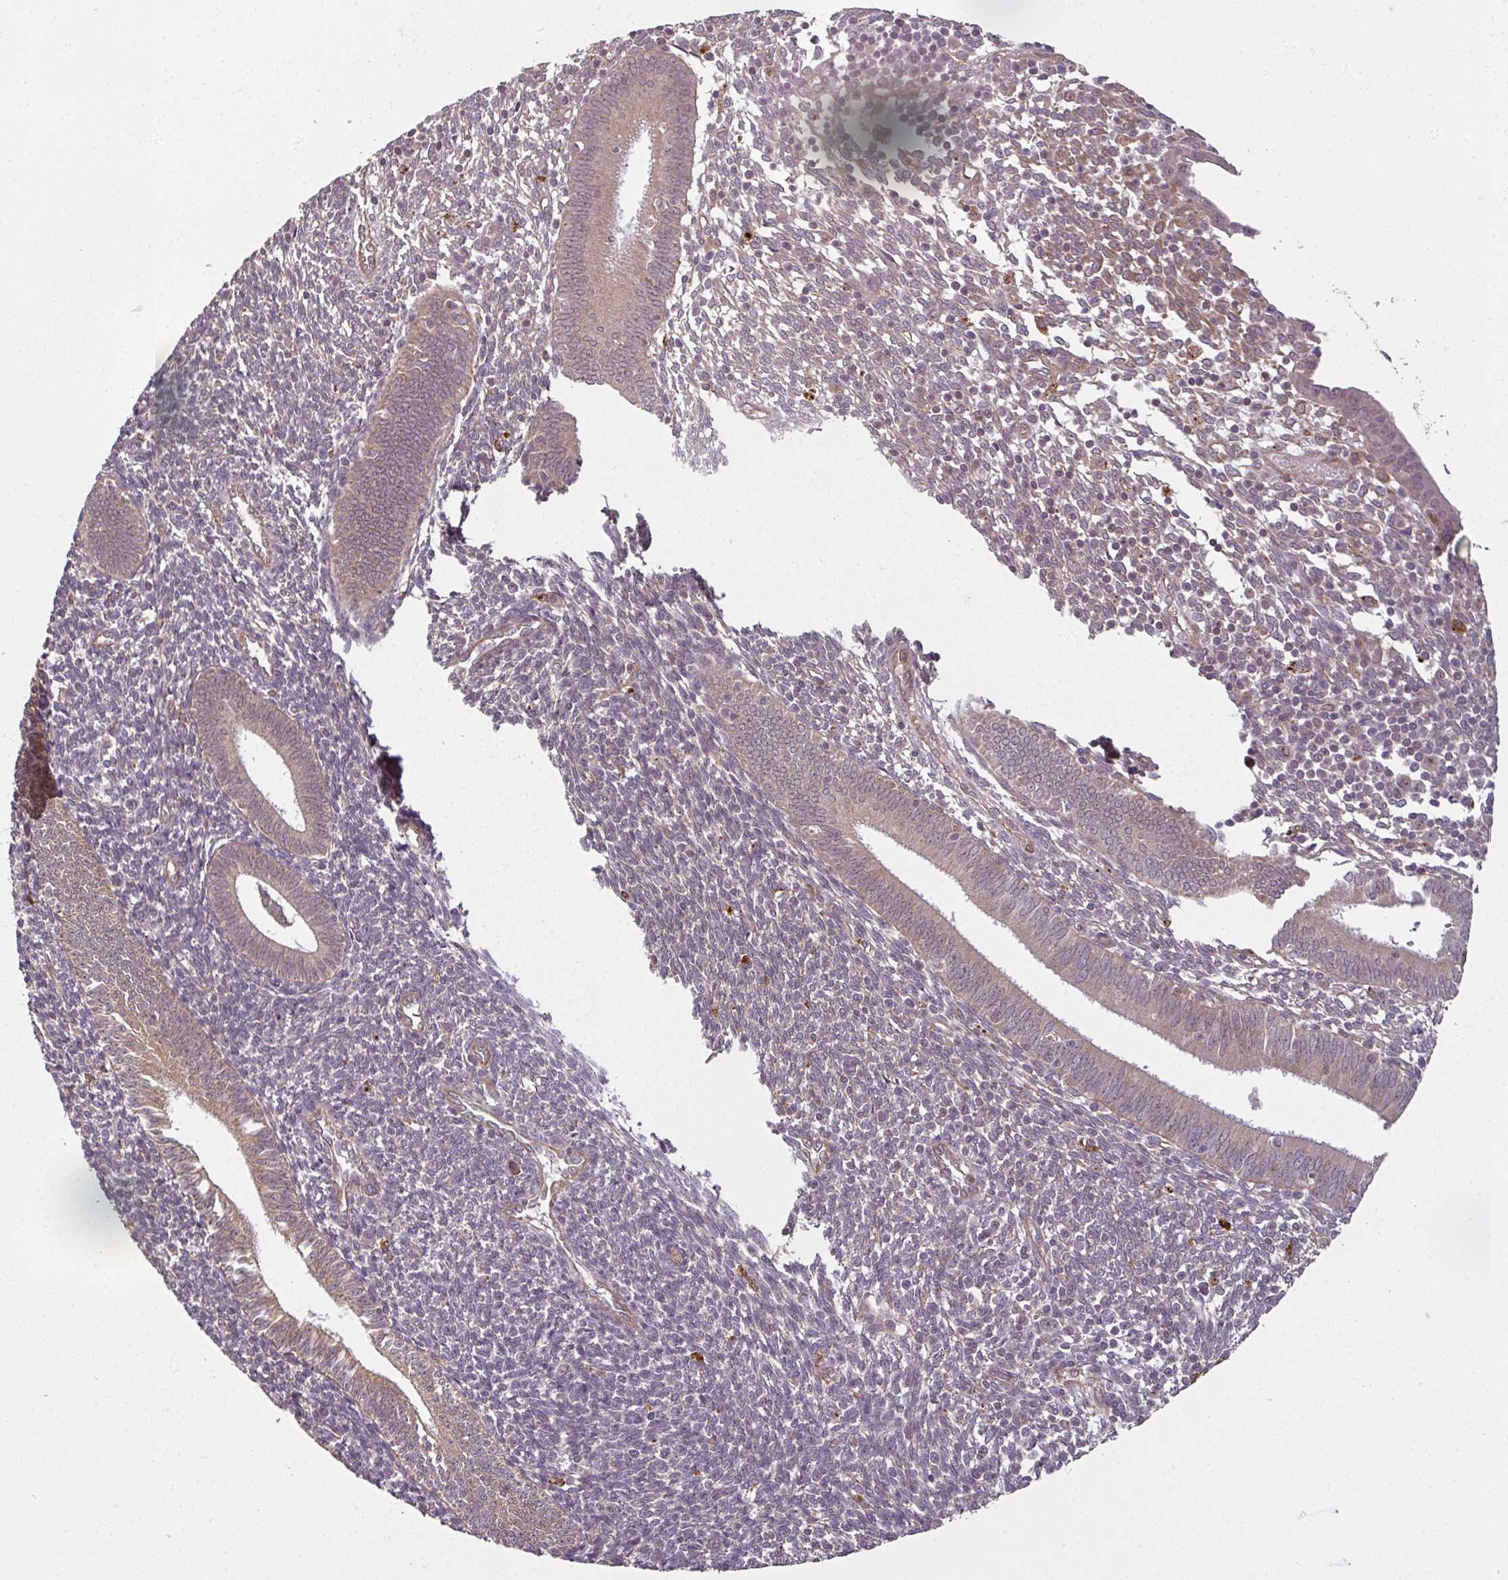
{"staining": {"intensity": "weak", "quantity": "25%-75%", "location": "cytoplasmic/membranous"}, "tissue": "endometrium", "cell_type": "Cells in endometrial stroma", "image_type": "normal", "snomed": [{"axis": "morphology", "description": "Normal tissue, NOS"}, {"axis": "topography", "description": "Endometrium"}], "caption": "Immunohistochemistry (IHC) micrograph of unremarkable endometrium: human endometrium stained using immunohistochemistry (IHC) shows low levels of weak protein expression localized specifically in the cytoplasmic/membranous of cells in endometrial stroma, appearing as a cytoplasmic/membranous brown color.", "gene": "DIMT1", "patient": {"sex": "female", "age": 41}}